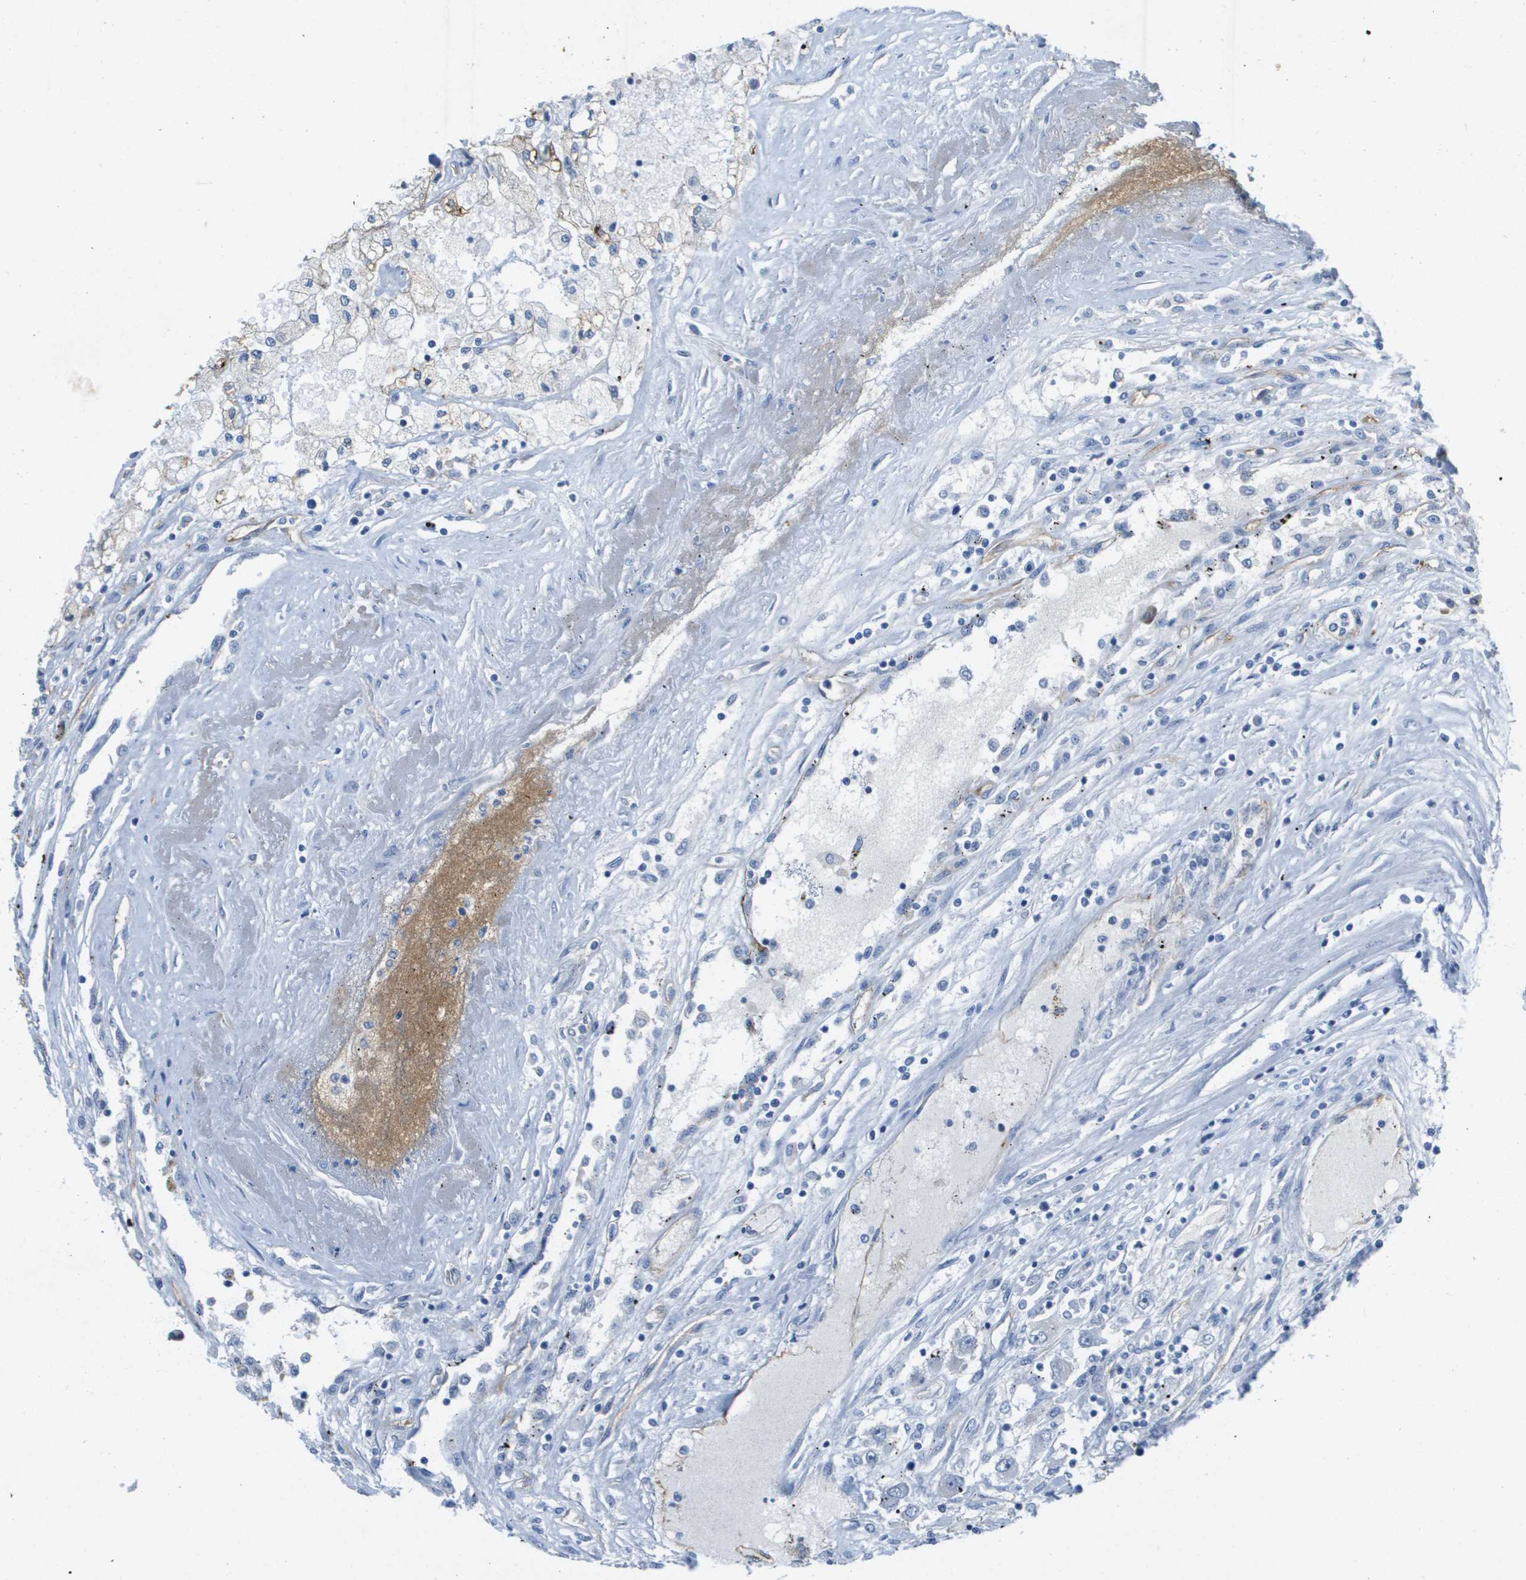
{"staining": {"intensity": "negative", "quantity": "none", "location": "none"}, "tissue": "renal cancer", "cell_type": "Tumor cells", "image_type": "cancer", "snomed": [{"axis": "morphology", "description": "Adenocarcinoma, NOS"}, {"axis": "topography", "description": "Kidney"}], "caption": "The photomicrograph demonstrates no significant staining in tumor cells of renal cancer.", "gene": "ITGA6", "patient": {"sex": "female", "age": 52}}